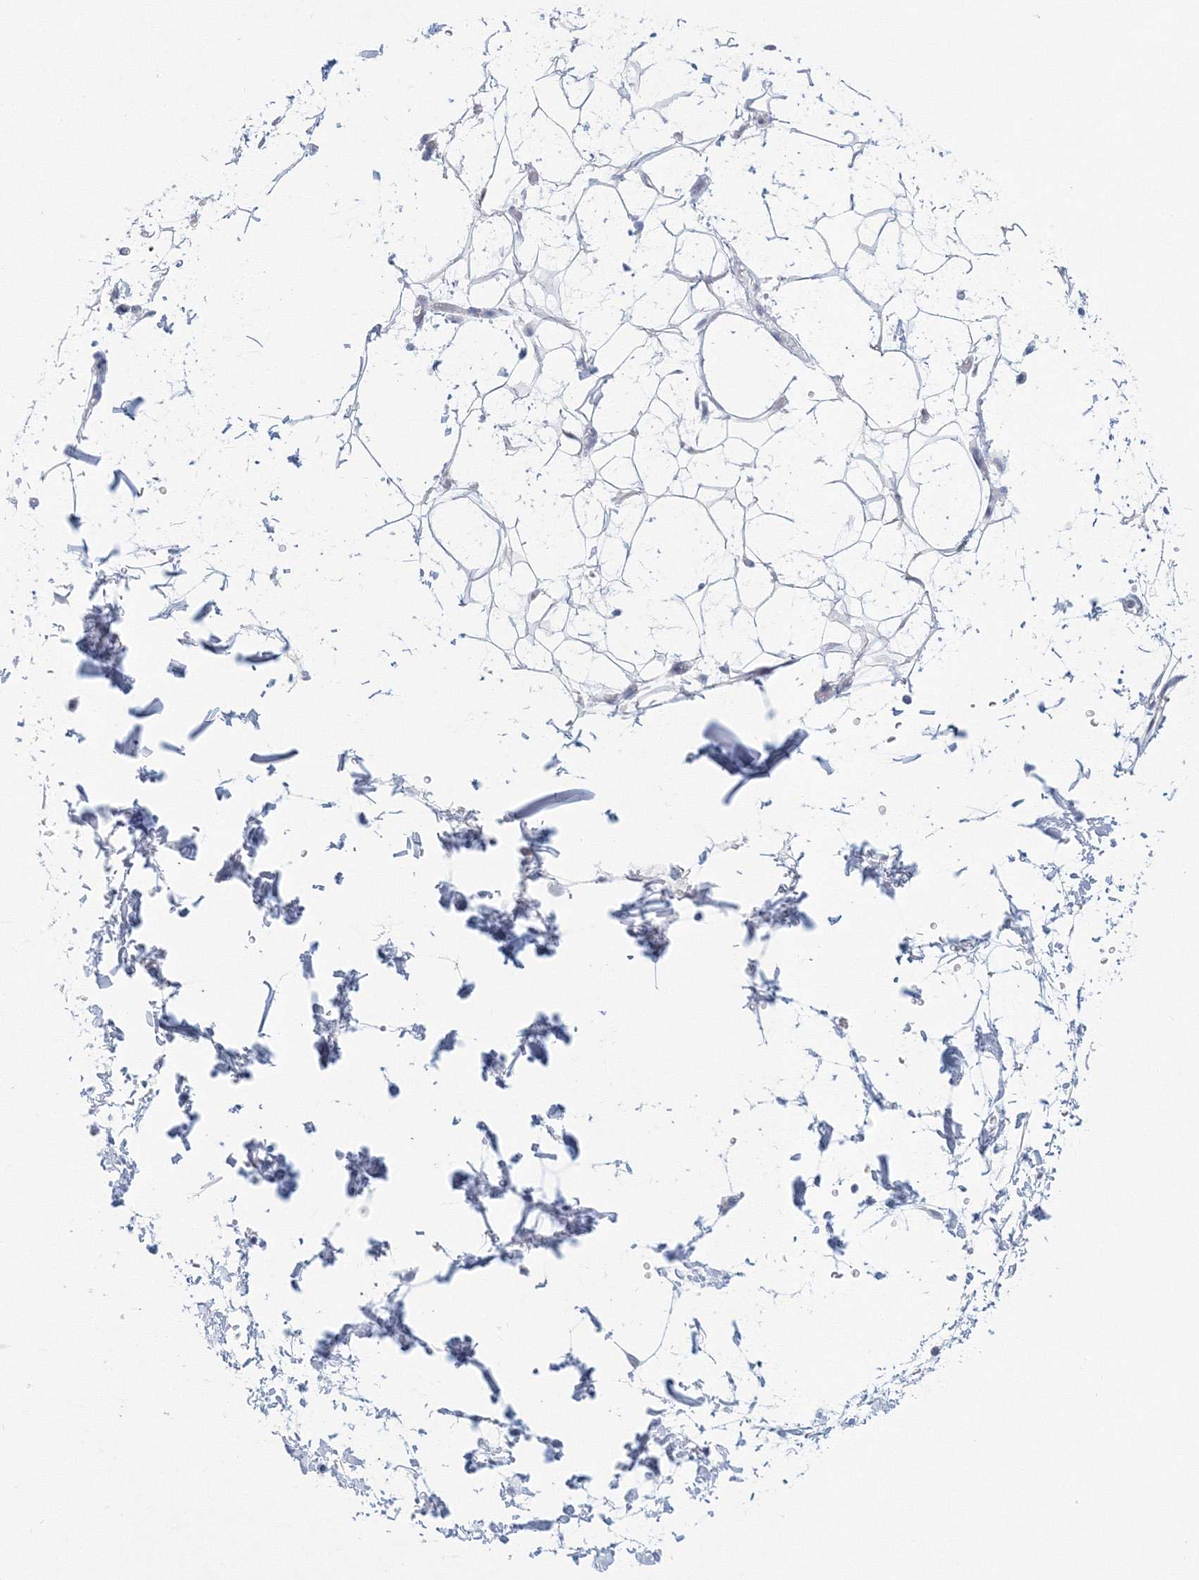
{"staining": {"intensity": "negative", "quantity": "none", "location": "none"}, "tissue": "adipose tissue", "cell_type": "Adipocytes", "image_type": "normal", "snomed": [{"axis": "morphology", "description": "Normal tissue, NOS"}, {"axis": "topography", "description": "Soft tissue"}], "caption": "Immunohistochemistry (IHC) image of normal human adipose tissue stained for a protein (brown), which displays no expression in adipocytes.", "gene": "VSIG1", "patient": {"sex": "male", "age": 72}}